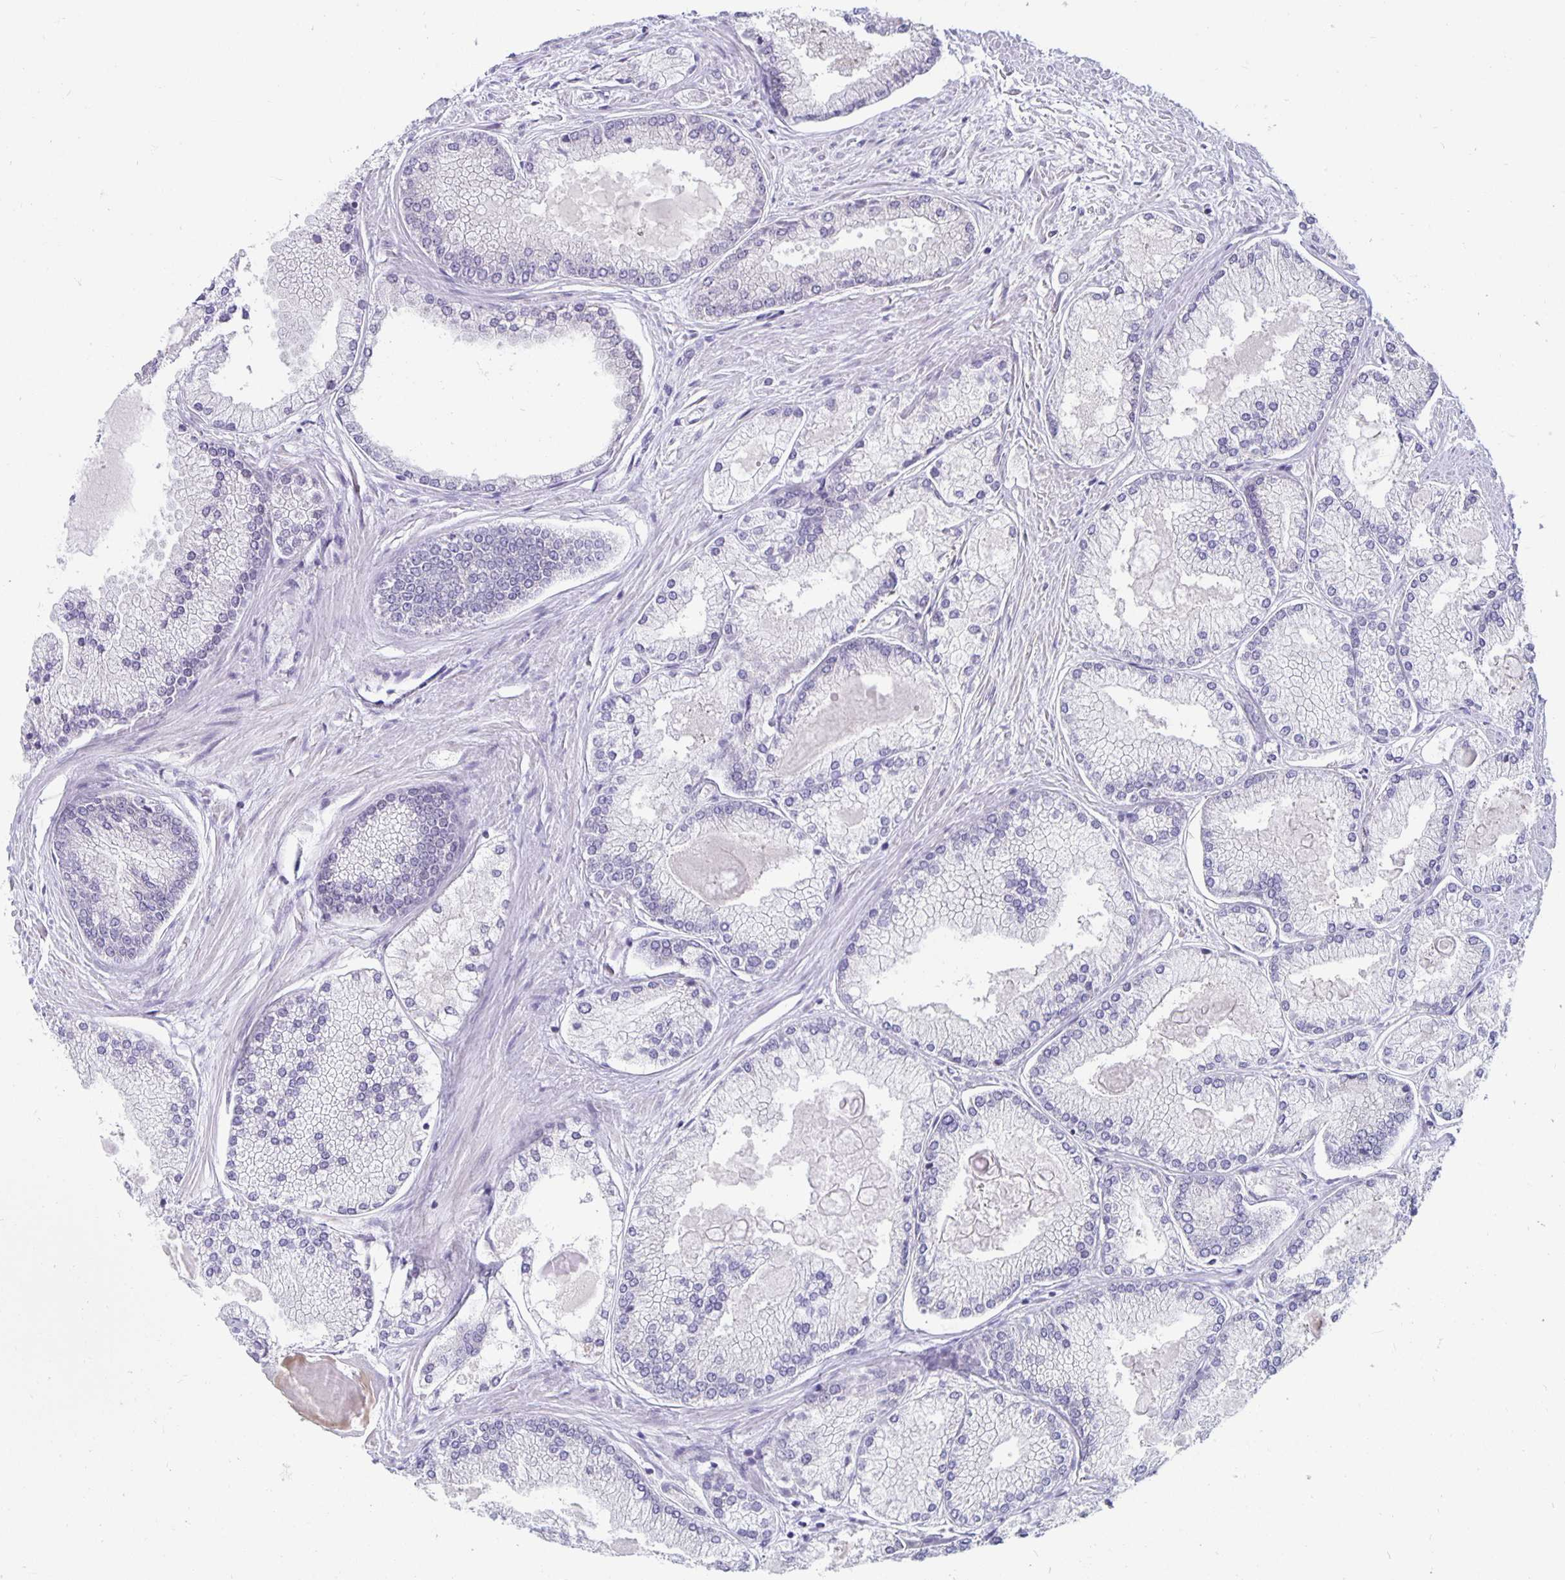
{"staining": {"intensity": "negative", "quantity": "none", "location": "none"}, "tissue": "prostate cancer", "cell_type": "Tumor cells", "image_type": "cancer", "snomed": [{"axis": "morphology", "description": "Adenocarcinoma, High grade"}, {"axis": "topography", "description": "Prostate"}], "caption": "A high-resolution image shows immunohistochemistry (IHC) staining of high-grade adenocarcinoma (prostate), which shows no significant expression in tumor cells.", "gene": "EXOC6B", "patient": {"sex": "male", "age": 68}}